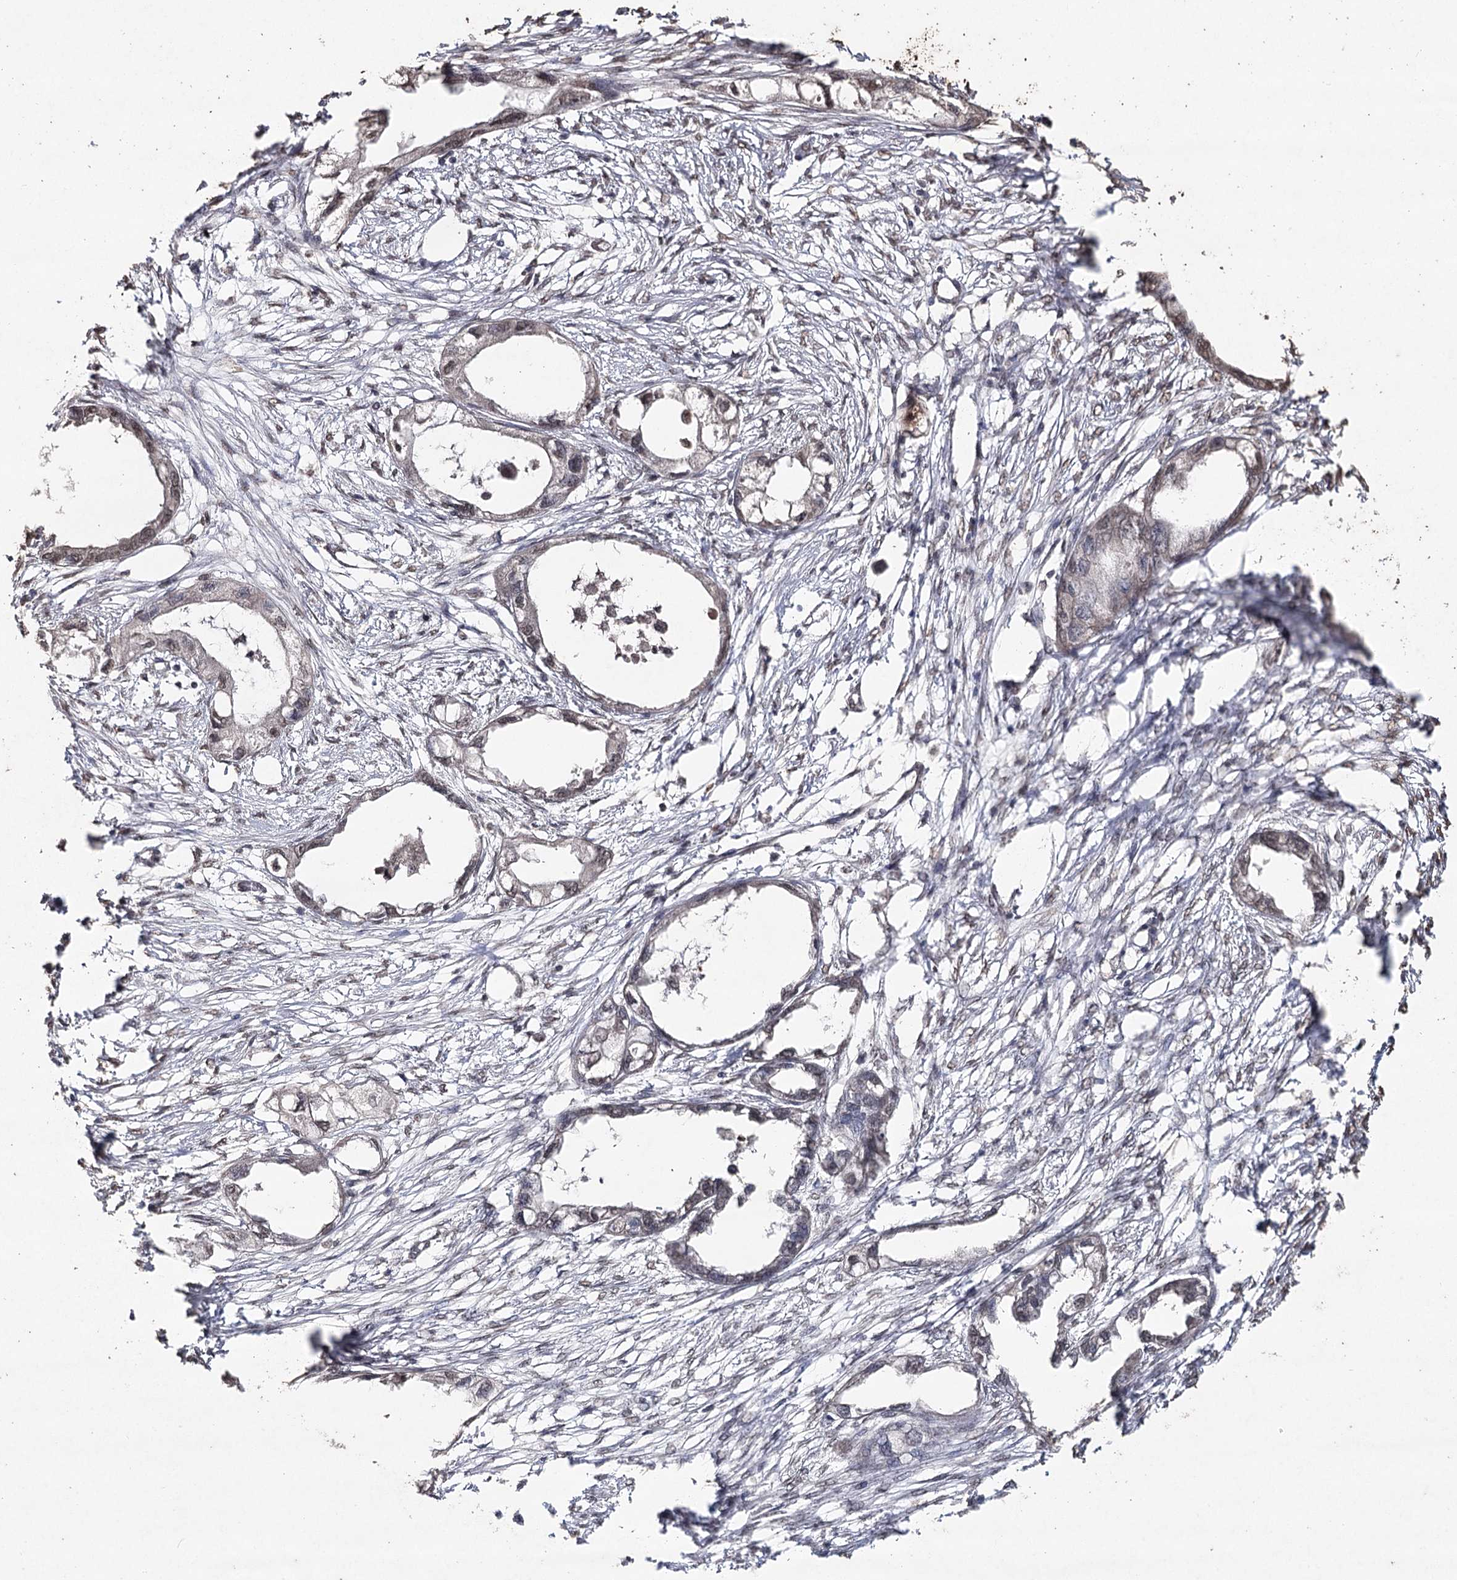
{"staining": {"intensity": "negative", "quantity": "none", "location": "none"}, "tissue": "endometrial cancer", "cell_type": "Tumor cells", "image_type": "cancer", "snomed": [{"axis": "morphology", "description": "Adenocarcinoma, NOS"}, {"axis": "morphology", "description": "Adenocarcinoma, metastatic, NOS"}, {"axis": "topography", "description": "Adipose tissue"}, {"axis": "topography", "description": "Endometrium"}], "caption": "The IHC histopathology image has no significant expression in tumor cells of endometrial metastatic adenocarcinoma tissue. (Stains: DAB immunohistochemistry (IHC) with hematoxylin counter stain, Microscopy: brightfield microscopy at high magnification).", "gene": "ATG14", "patient": {"sex": "female", "age": 67}}